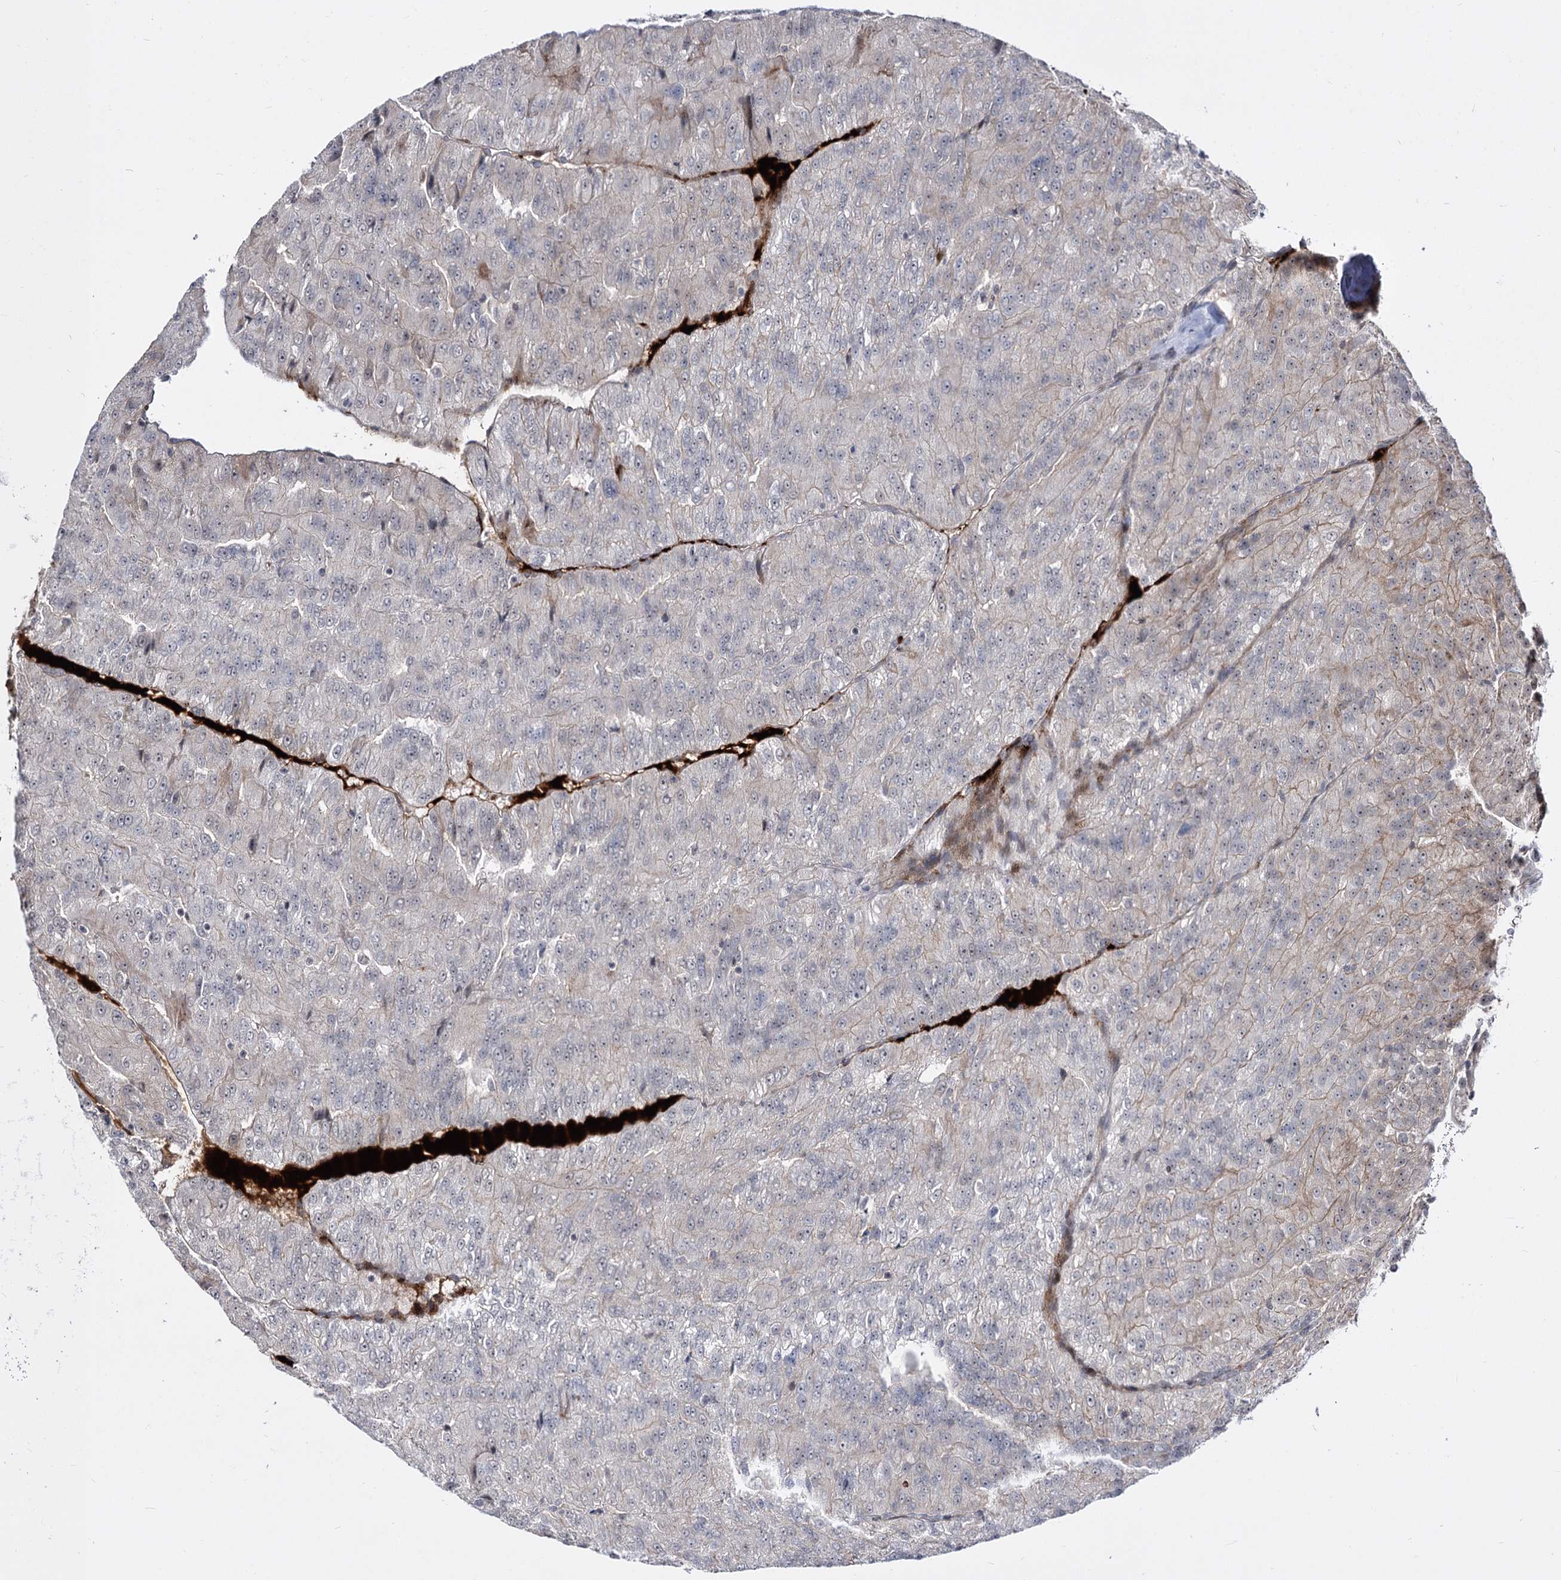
{"staining": {"intensity": "weak", "quantity": "<25%", "location": "cytoplasmic/membranous"}, "tissue": "renal cancer", "cell_type": "Tumor cells", "image_type": "cancer", "snomed": [{"axis": "morphology", "description": "Adenocarcinoma, NOS"}, {"axis": "topography", "description": "Kidney"}], "caption": "Immunohistochemical staining of renal adenocarcinoma shows no significant positivity in tumor cells.", "gene": "STOX1", "patient": {"sex": "female", "age": 63}}